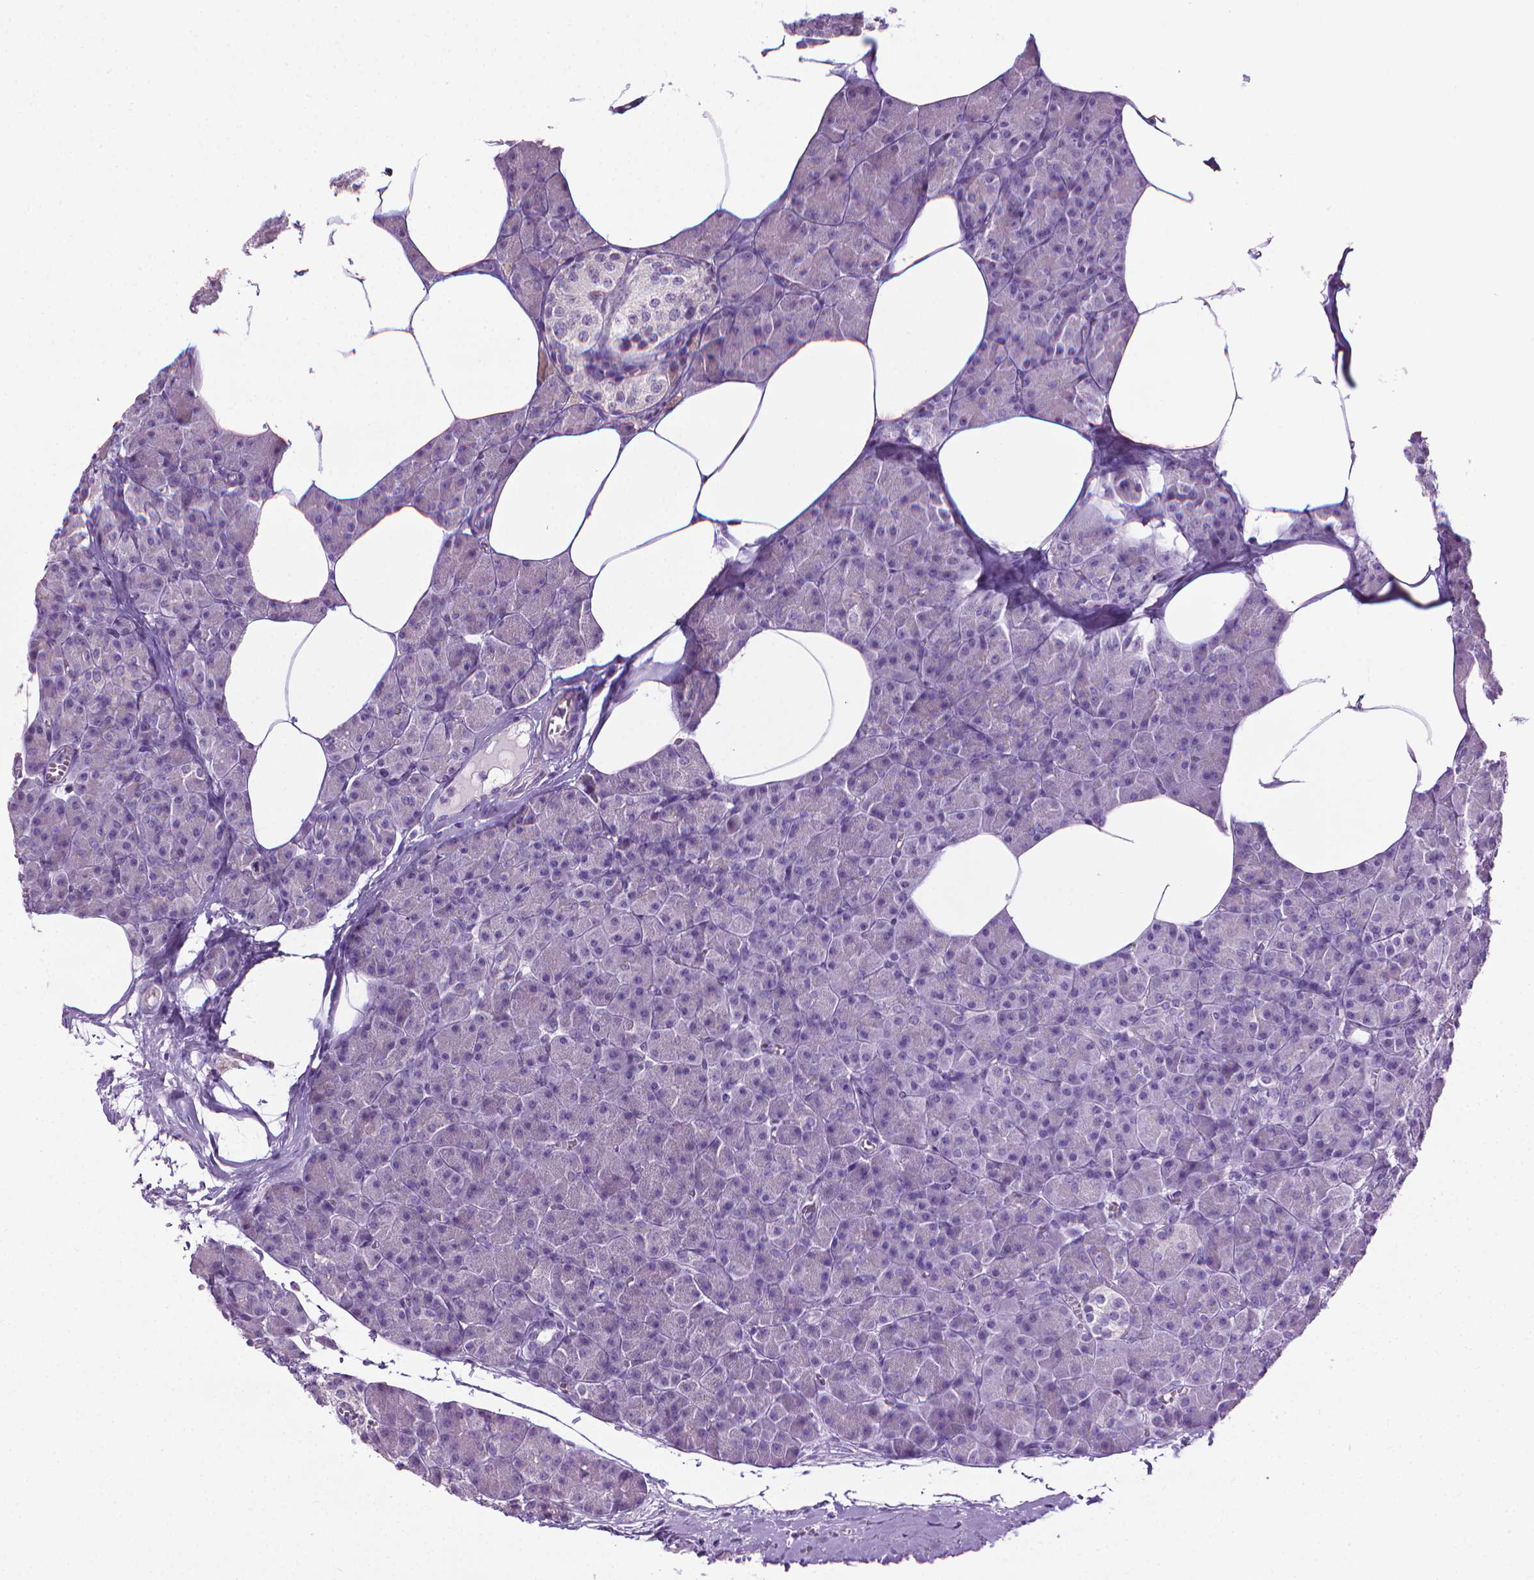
{"staining": {"intensity": "negative", "quantity": "none", "location": "none"}, "tissue": "pancreas", "cell_type": "Exocrine glandular cells", "image_type": "normal", "snomed": [{"axis": "morphology", "description": "Normal tissue, NOS"}, {"axis": "topography", "description": "Pancreas"}], "caption": "IHC image of benign pancreas stained for a protein (brown), which exhibits no expression in exocrine glandular cells. (Immunohistochemistry (ihc), brightfield microscopy, high magnification).", "gene": "DNAI7", "patient": {"sex": "female", "age": 45}}